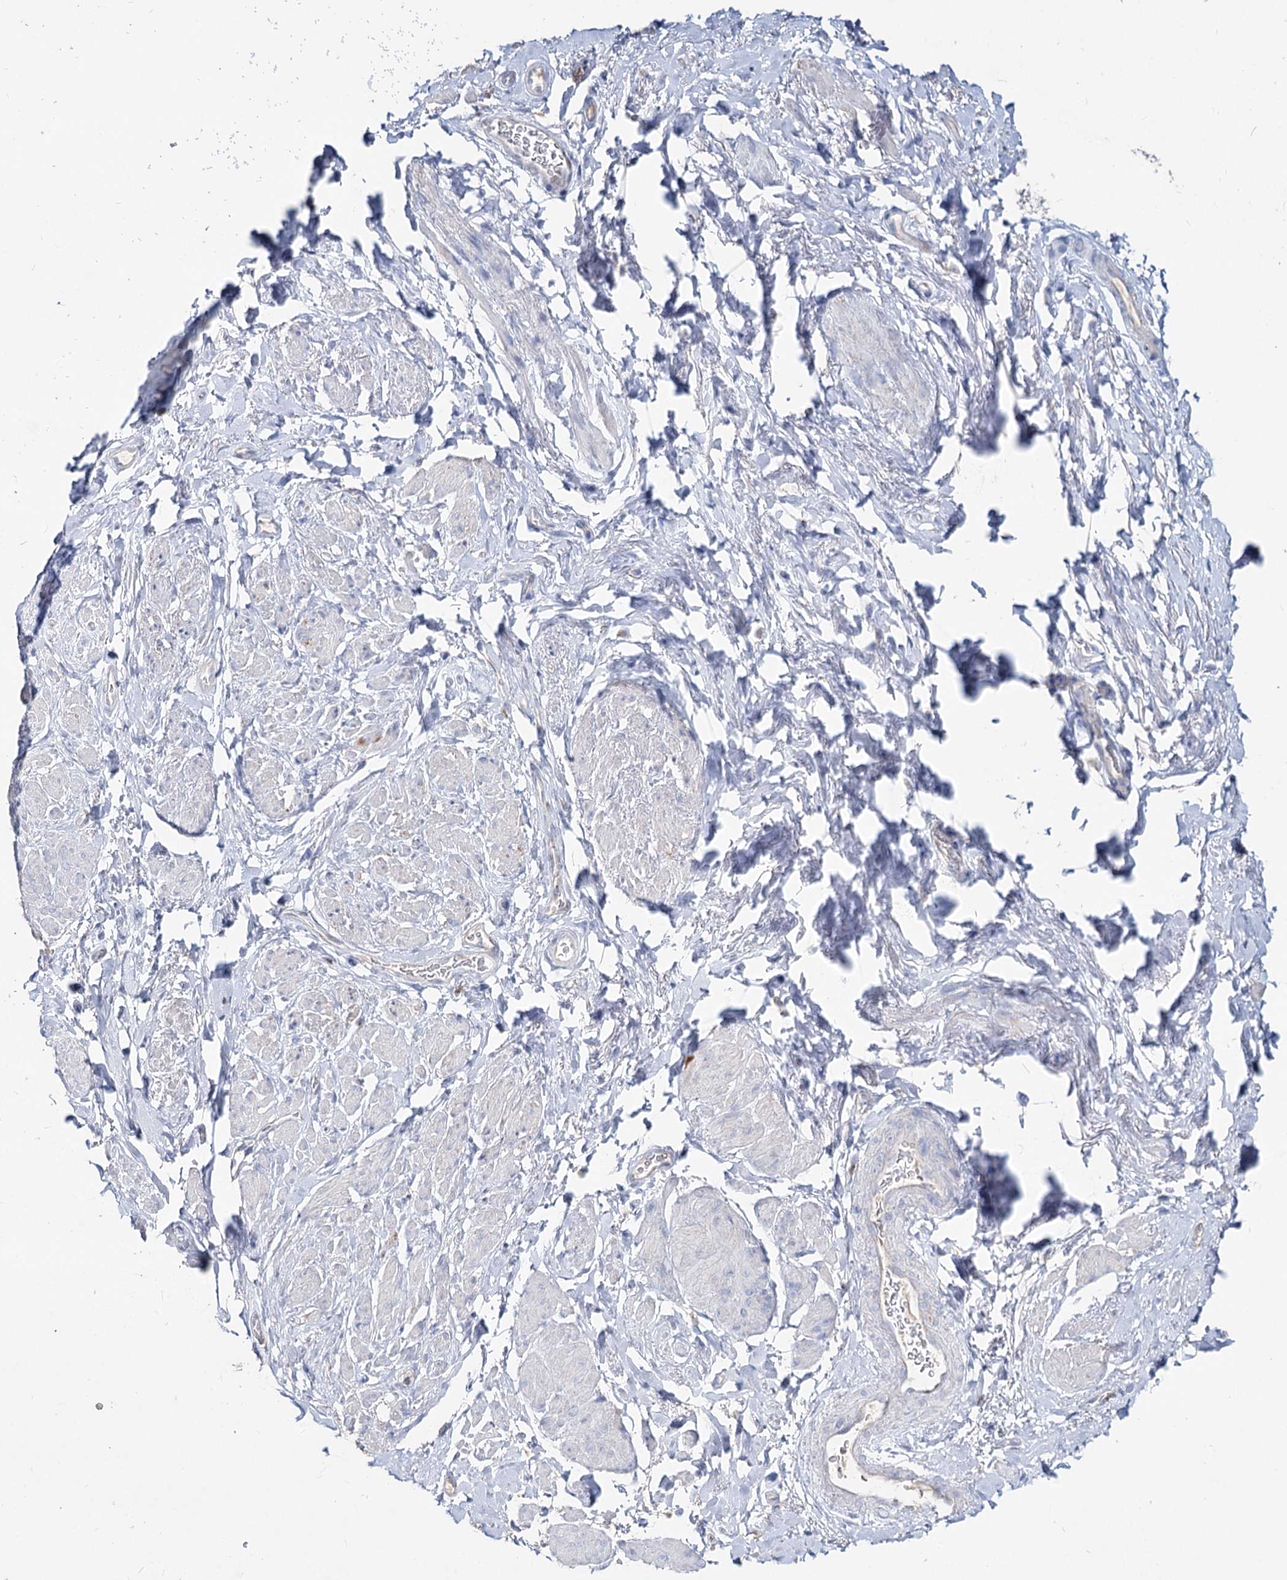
{"staining": {"intensity": "negative", "quantity": "none", "location": "none"}, "tissue": "smooth muscle", "cell_type": "Smooth muscle cells", "image_type": "normal", "snomed": [{"axis": "morphology", "description": "Normal tissue, NOS"}, {"axis": "topography", "description": "Smooth muscle"}, {"axis": "topography", "description": "Peripheral nerve tissue"}], "caption": "IHC histopathology image of unremarkable smooth muscle stained for a protein (brown), which shows no expression in smooth muscle cells. (DAB (3,3'-diaminobenzidine) immunohistochemistry (IHC) visualized using brightfield microscopy, high magnification).", "gene": "MCCC2", "patient": {"sex": "male", "age": 69}}